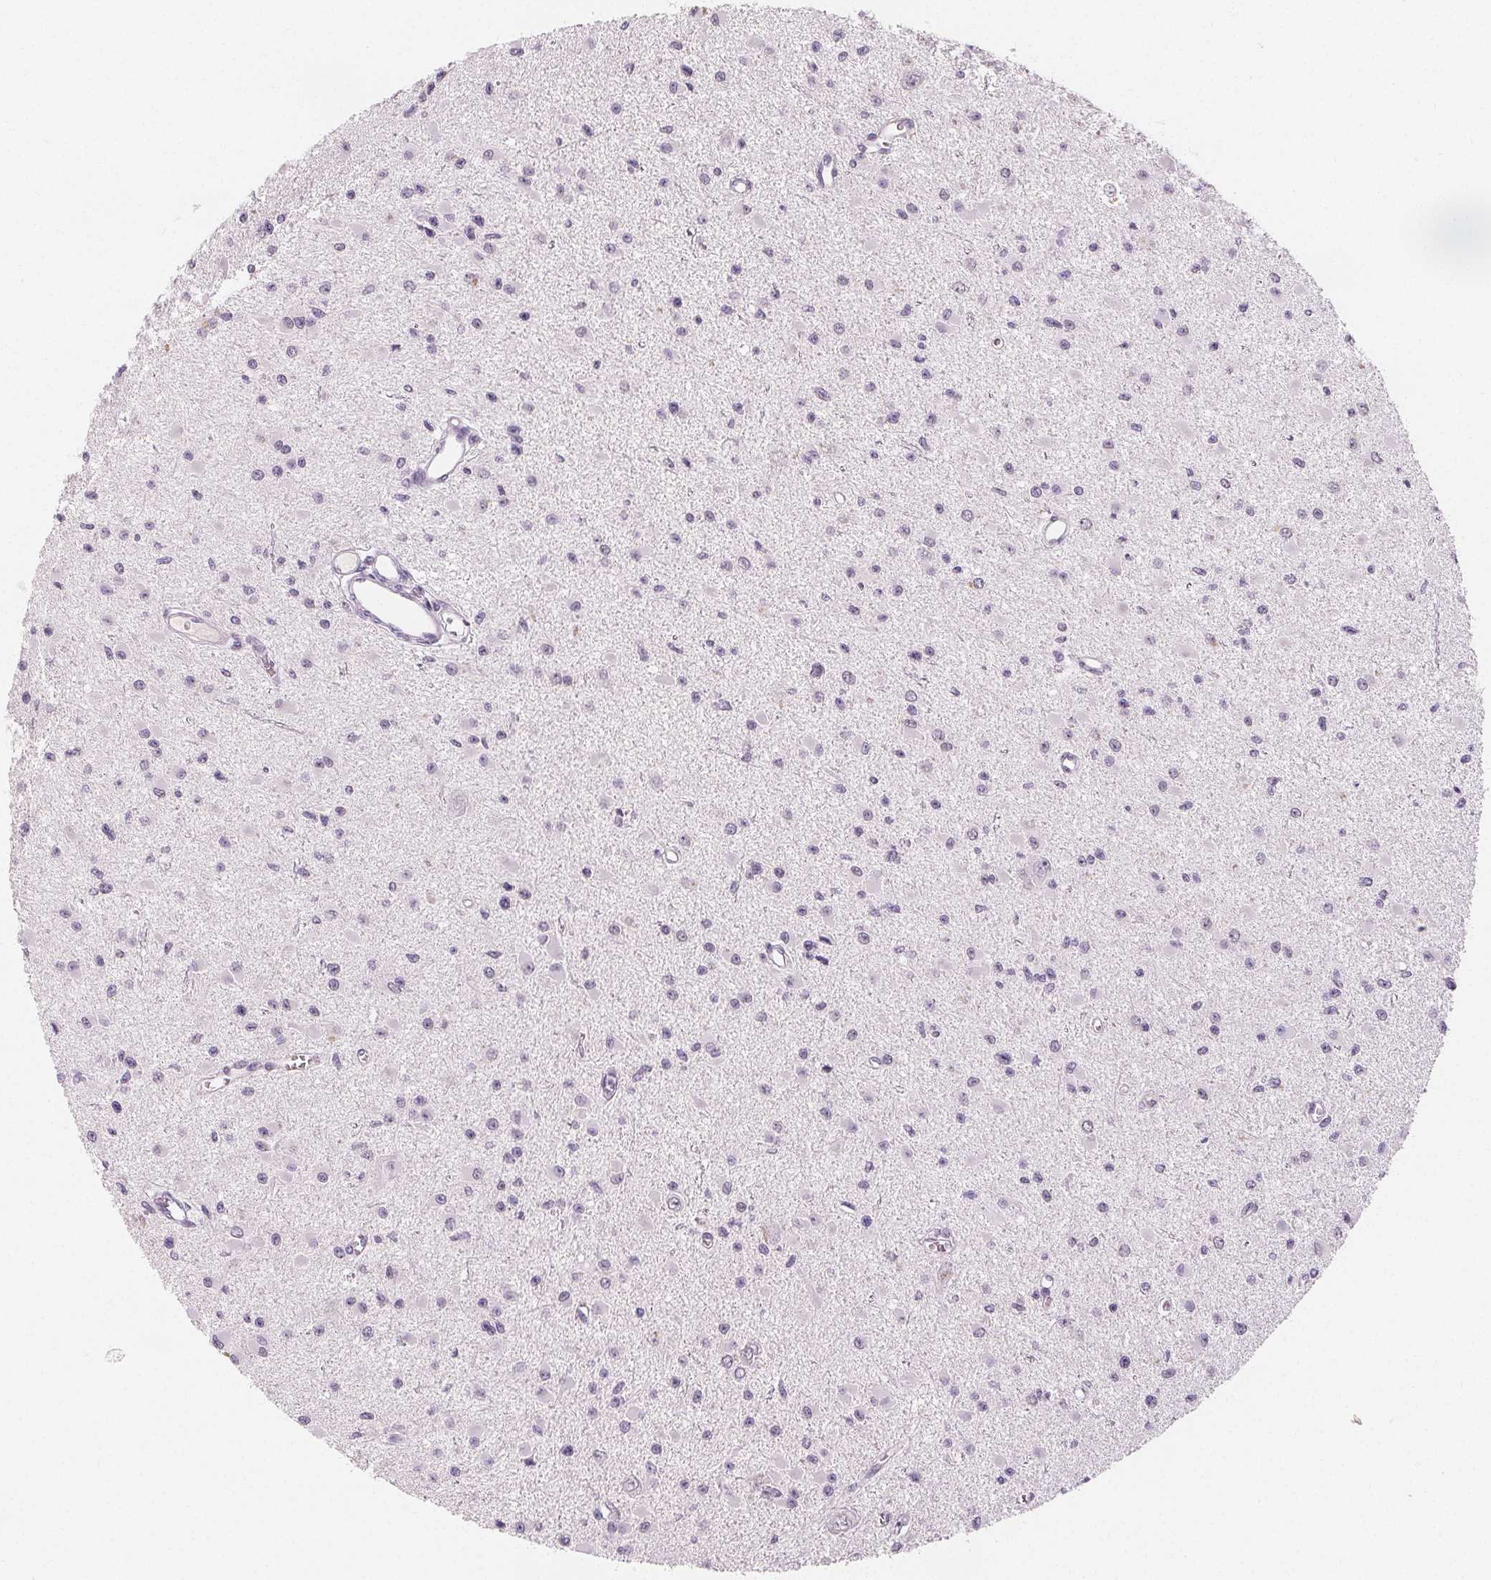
{"staining": {"intensity": "negative", "quantity": "none", "location": "none"}, "tissue": "glioma", "cell_type": "Tumor cells", "image_type": "cancer", "snomed": [{"axis": "morphology", "description": "Glioma, malignant, High grade"}, {"axis": "topography", "description": "Brain"}], "caption": "This image is of glioma stained with immunohistochemistry to label a protein in brown with the nuclei are counter-stained blue. There is no expression in tumor cells.", "gene": "DBX2", "patient": {"sex": "male", "age": 54}}